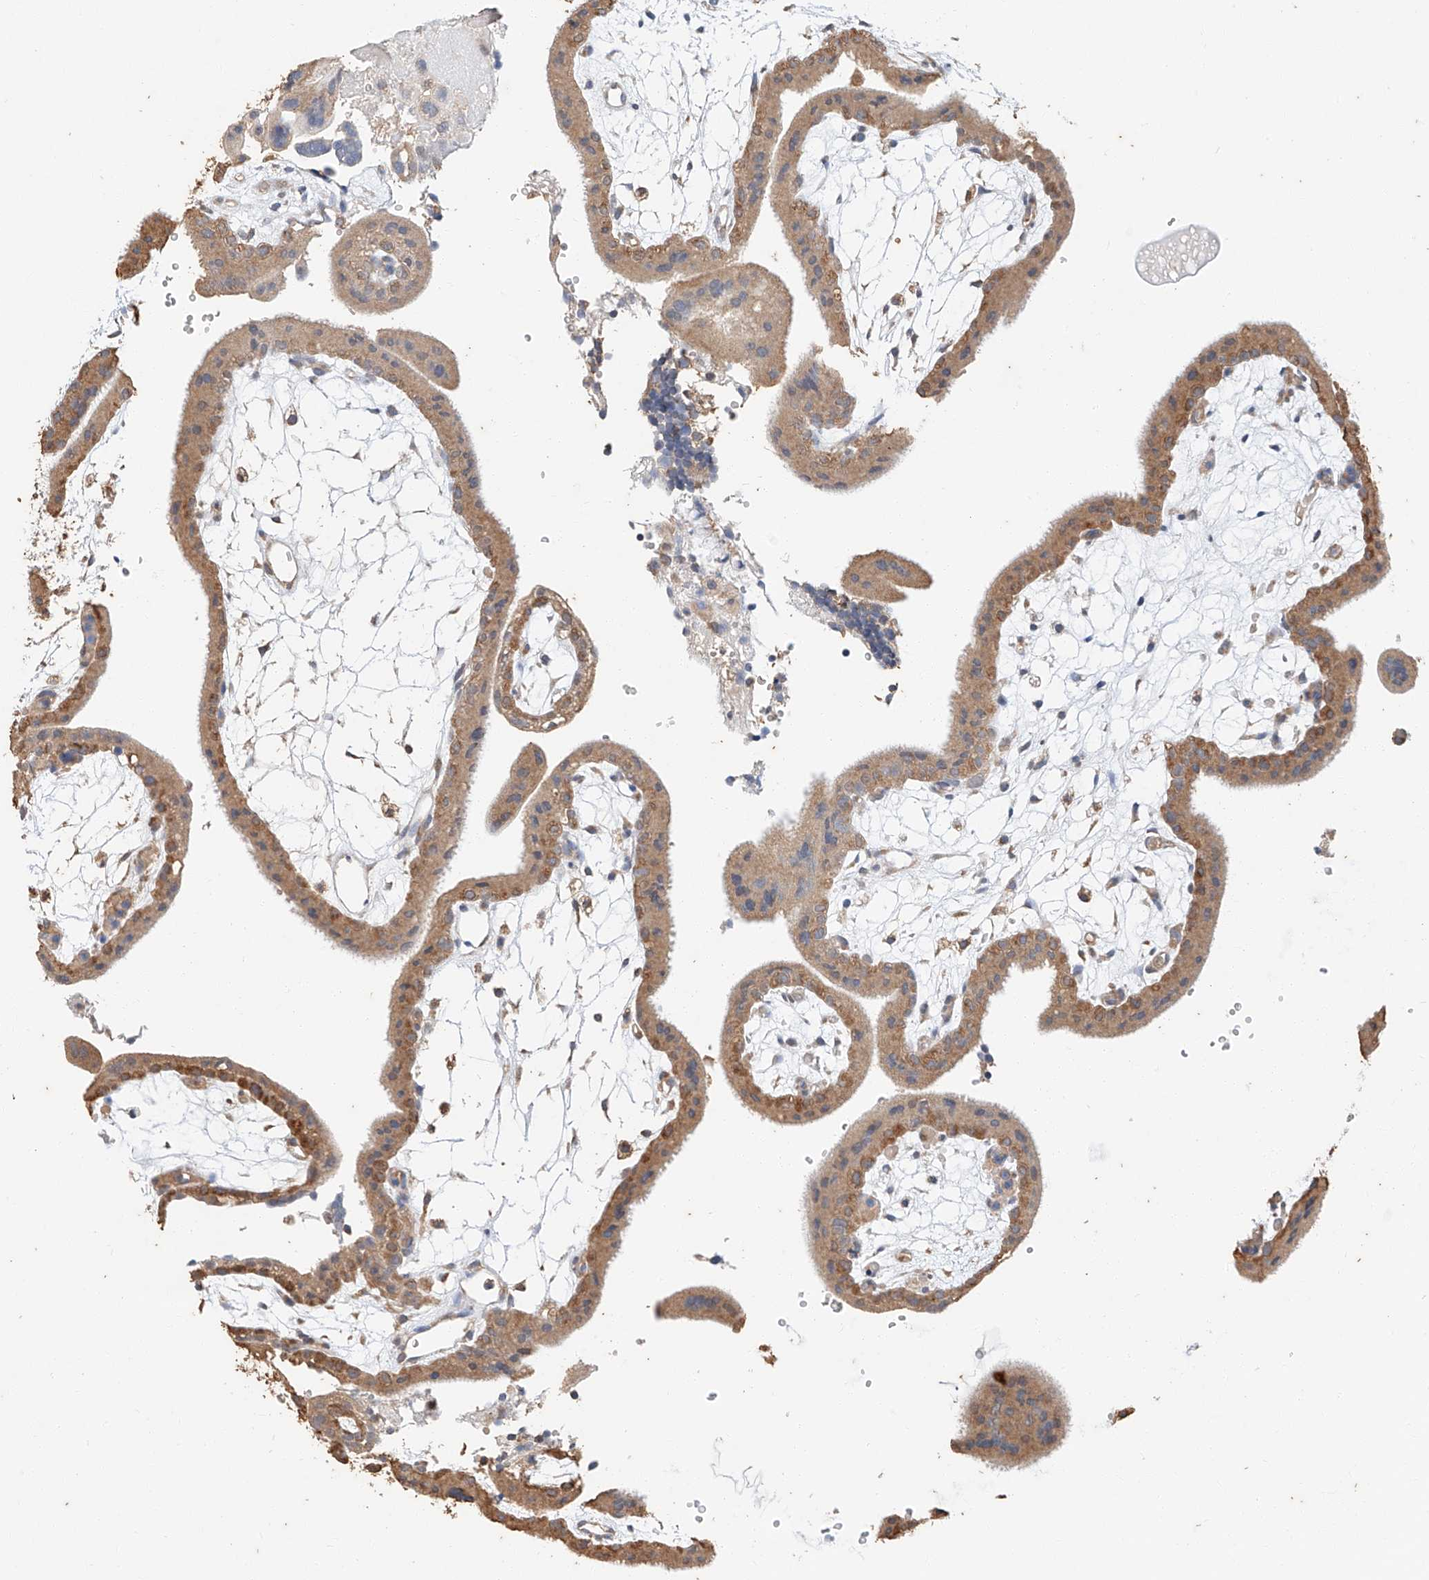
{"staining": {"intensity": "moderate", "quantity": ">75%", "location": "cytoplasmic/membranous"}, "tissue": "placenta", "cell_type": "Trophoblastic cells", "image_type": "normal", "snomed": [{"axis": "morphology", "description": "Normal tissue, NOS"}, {"axis": "topography", "description": "Placenta"}], "caption": "The micrograph shows staining of normal placenta, revealing moderate cytoplasmic/membranous protein staining (brown color) within trophoblastic cells.", "gene": "CERS4", "patient": {"sex": "female", "age": 18}}